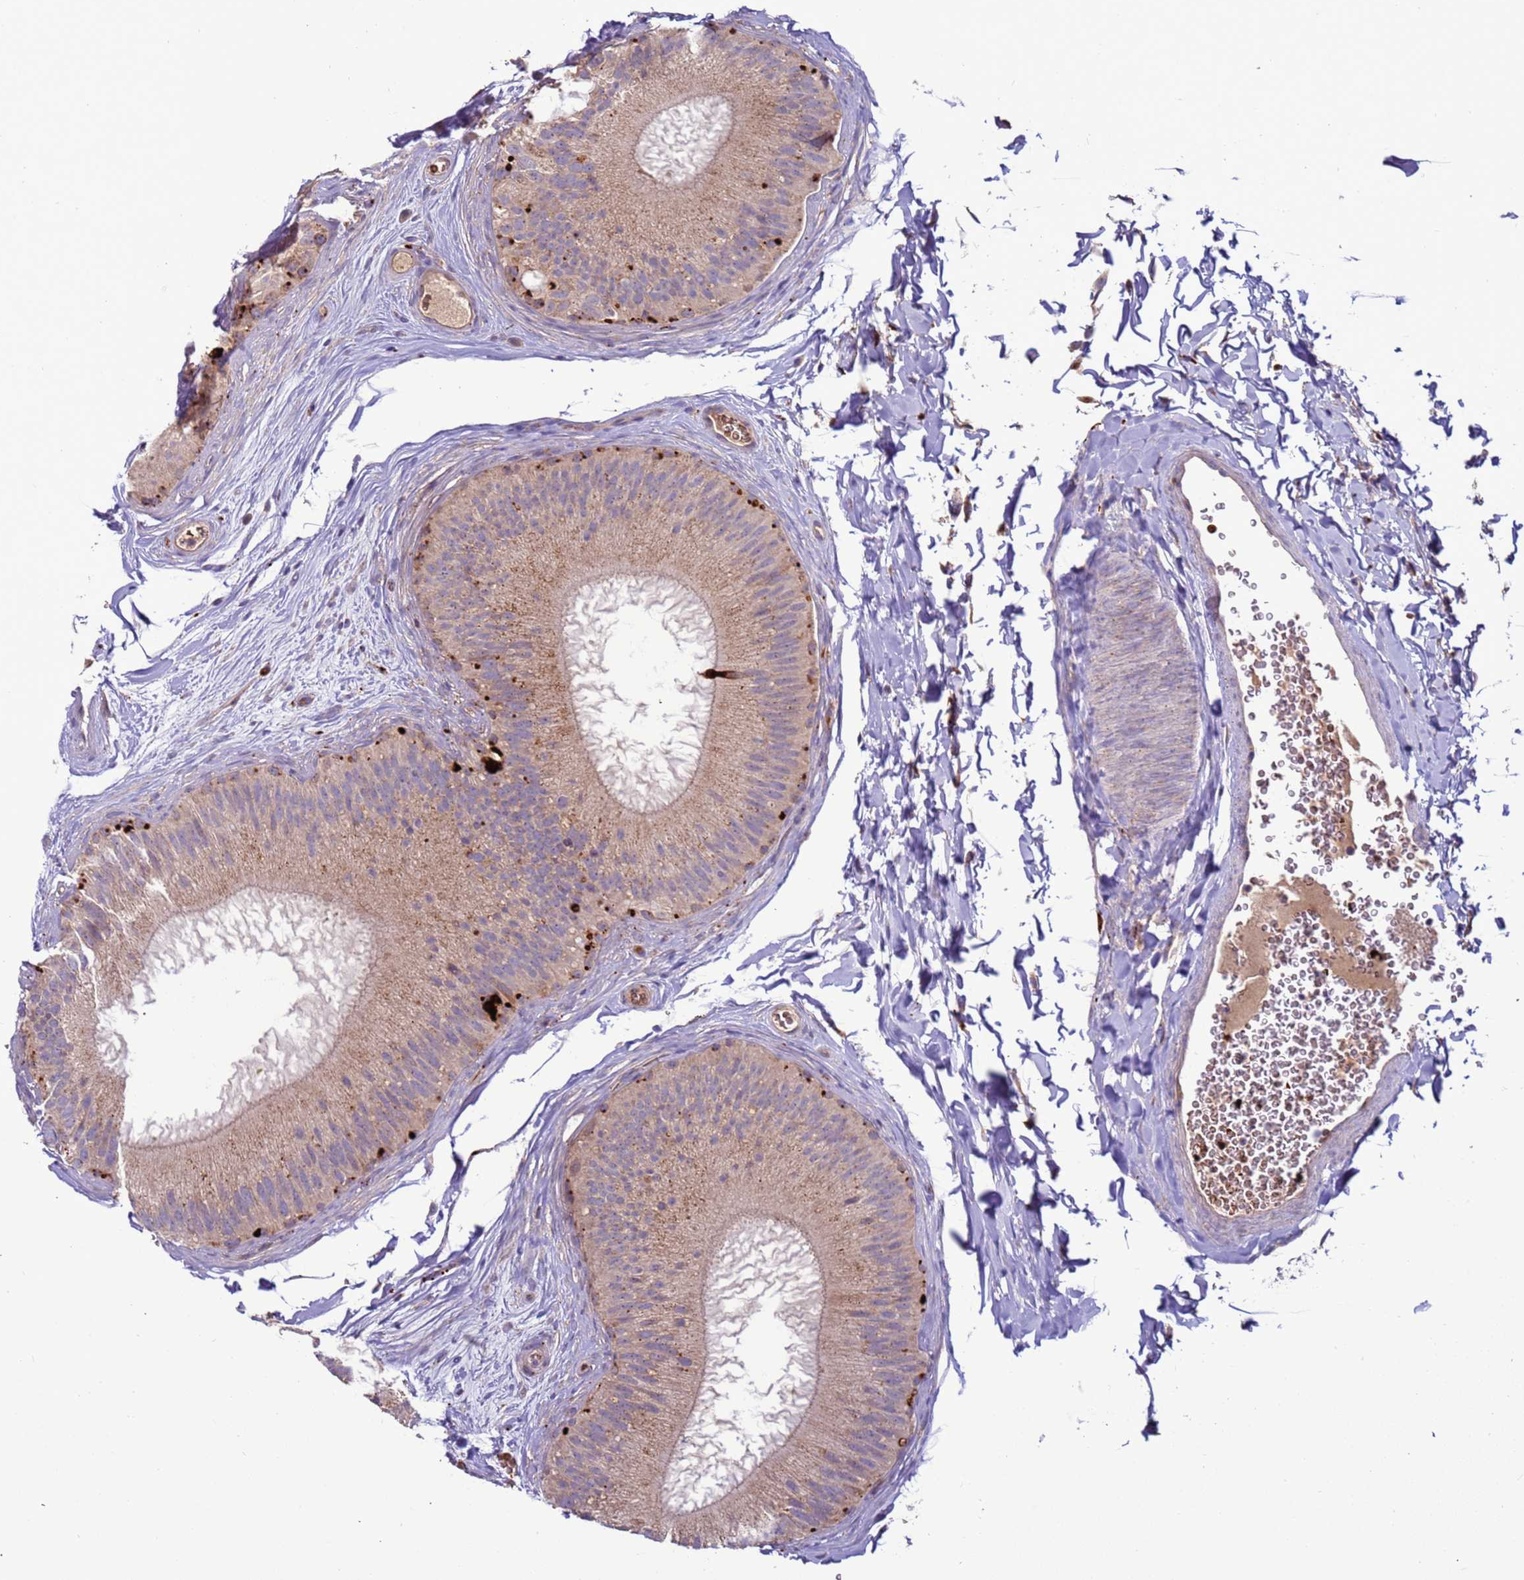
{"staining": {"intensity": "strong", "quantity": "25%-75%", "location": "cytoplasmic/membranous"}, "tissue": "epididymis", "cell_type": "Glandular cells", "image_type": "normal", "snomed": [{"axis": "morphology", "description": "Normal tissue, NOS"}, {"axis": "topography", "description": "Epididymis"}], "caption": "Normal epididymis was stained to show a protein in brown. There is high levels of strong cytoplasmic/membranous positivity in about 25%-75% of glandular cells.", "gene": "VPS36", "patient": {"sex": "male", "age": 45}}